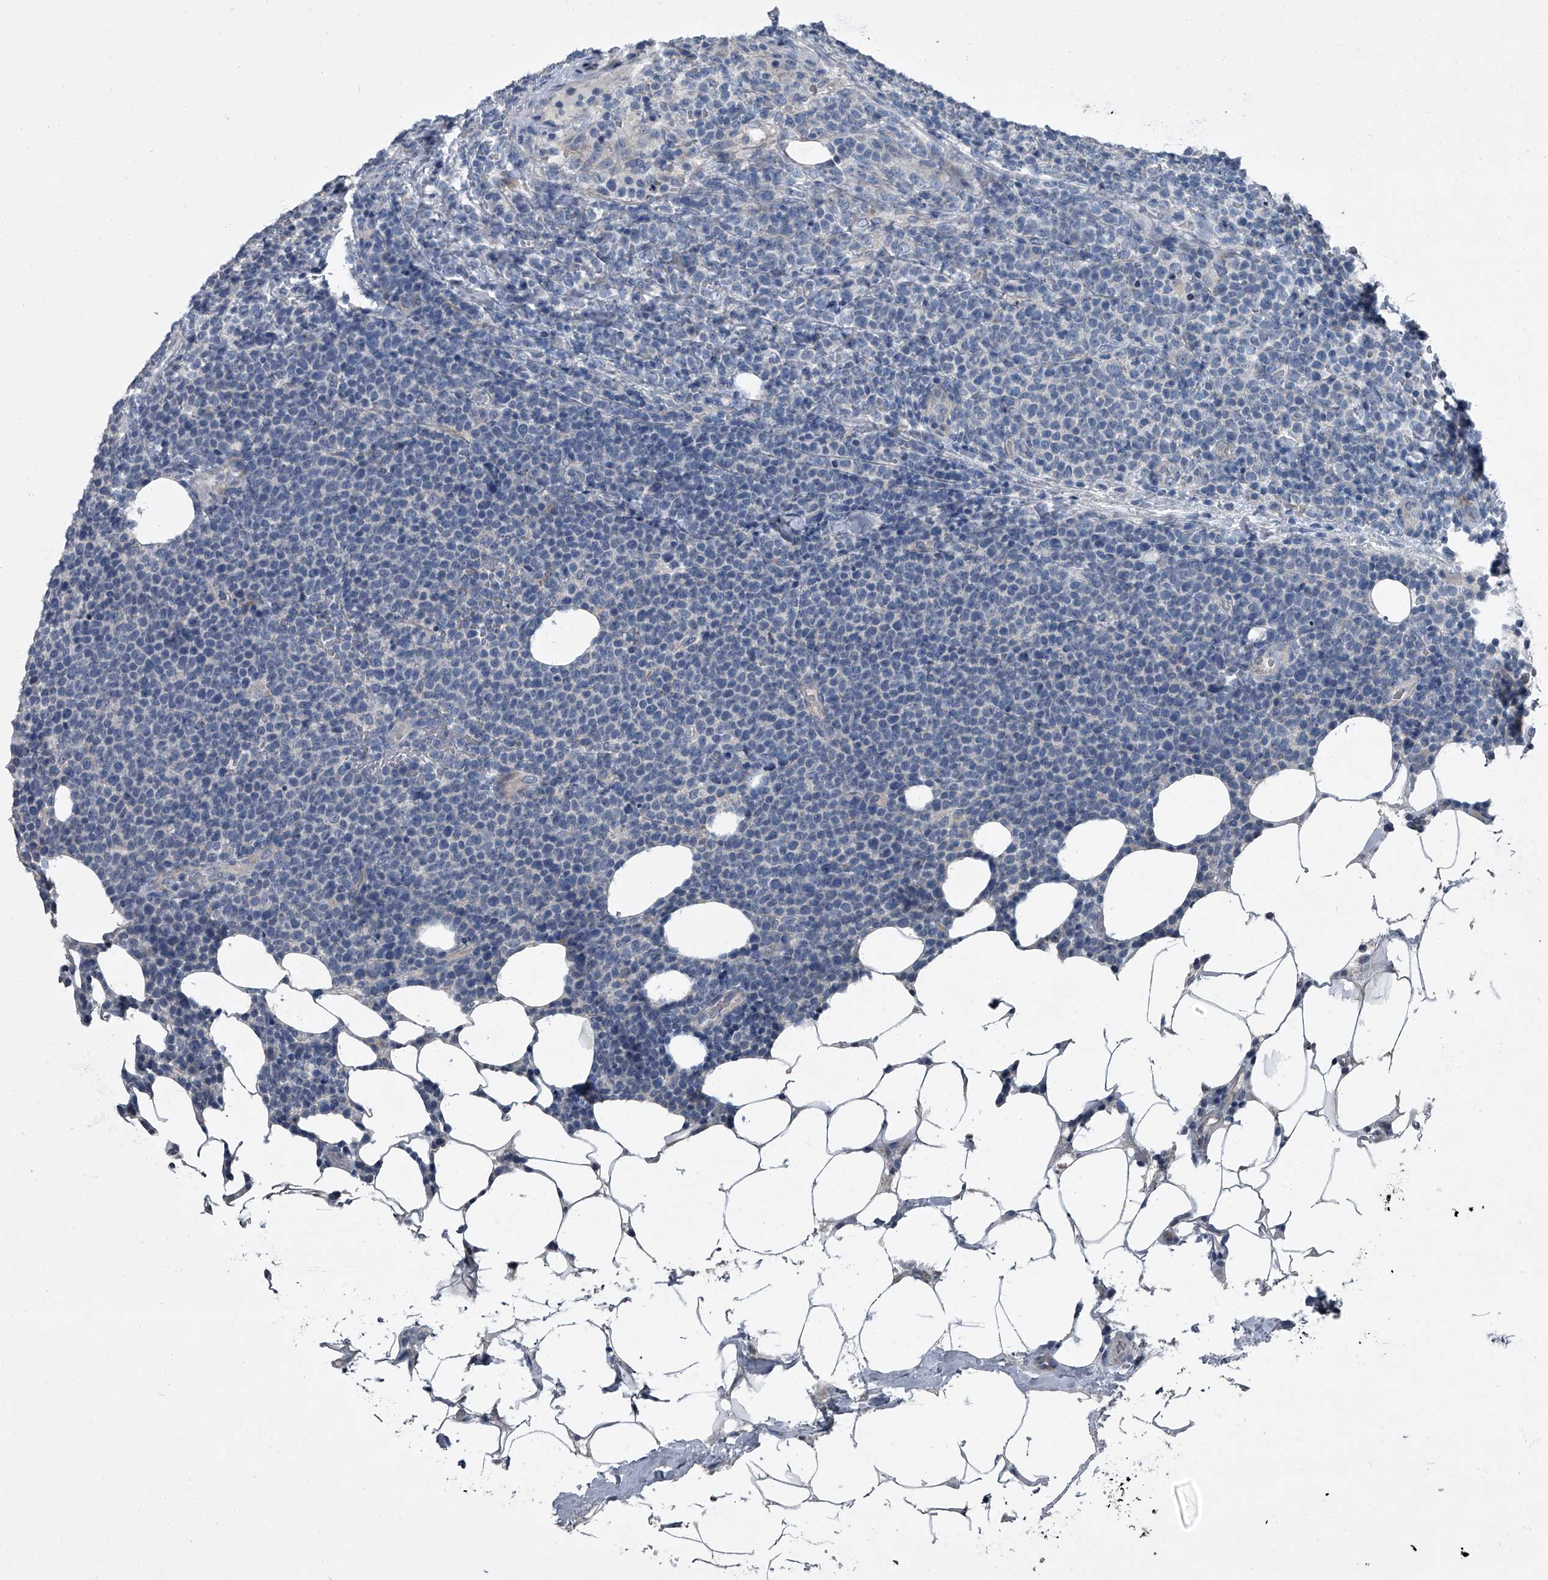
{"staining": {"intensity": "negative", "quantity": "none", "location": "none"}, "tissue": "lymphoma", "cell_type": "Tumor cells", "image_type": "cancer", "snomed": [{"axis": "morphology", "description": "Malignant lymphoma, non-Hodgkin's type, High grade"}, {"axis": "topography", "description": "Lymph node"}], "caption": "DAB (3,3'-diaminobenzidine) immunohistochemical staining of human high-grade malignant lymphoma, non-Hodgkin's type exhibits no significant expression in tumor cells. (DAB immunohistochemistry with hematoxylin counter stain).", "gene": "HEPHL1", "patient": {"sex": "male", "age": 61}}